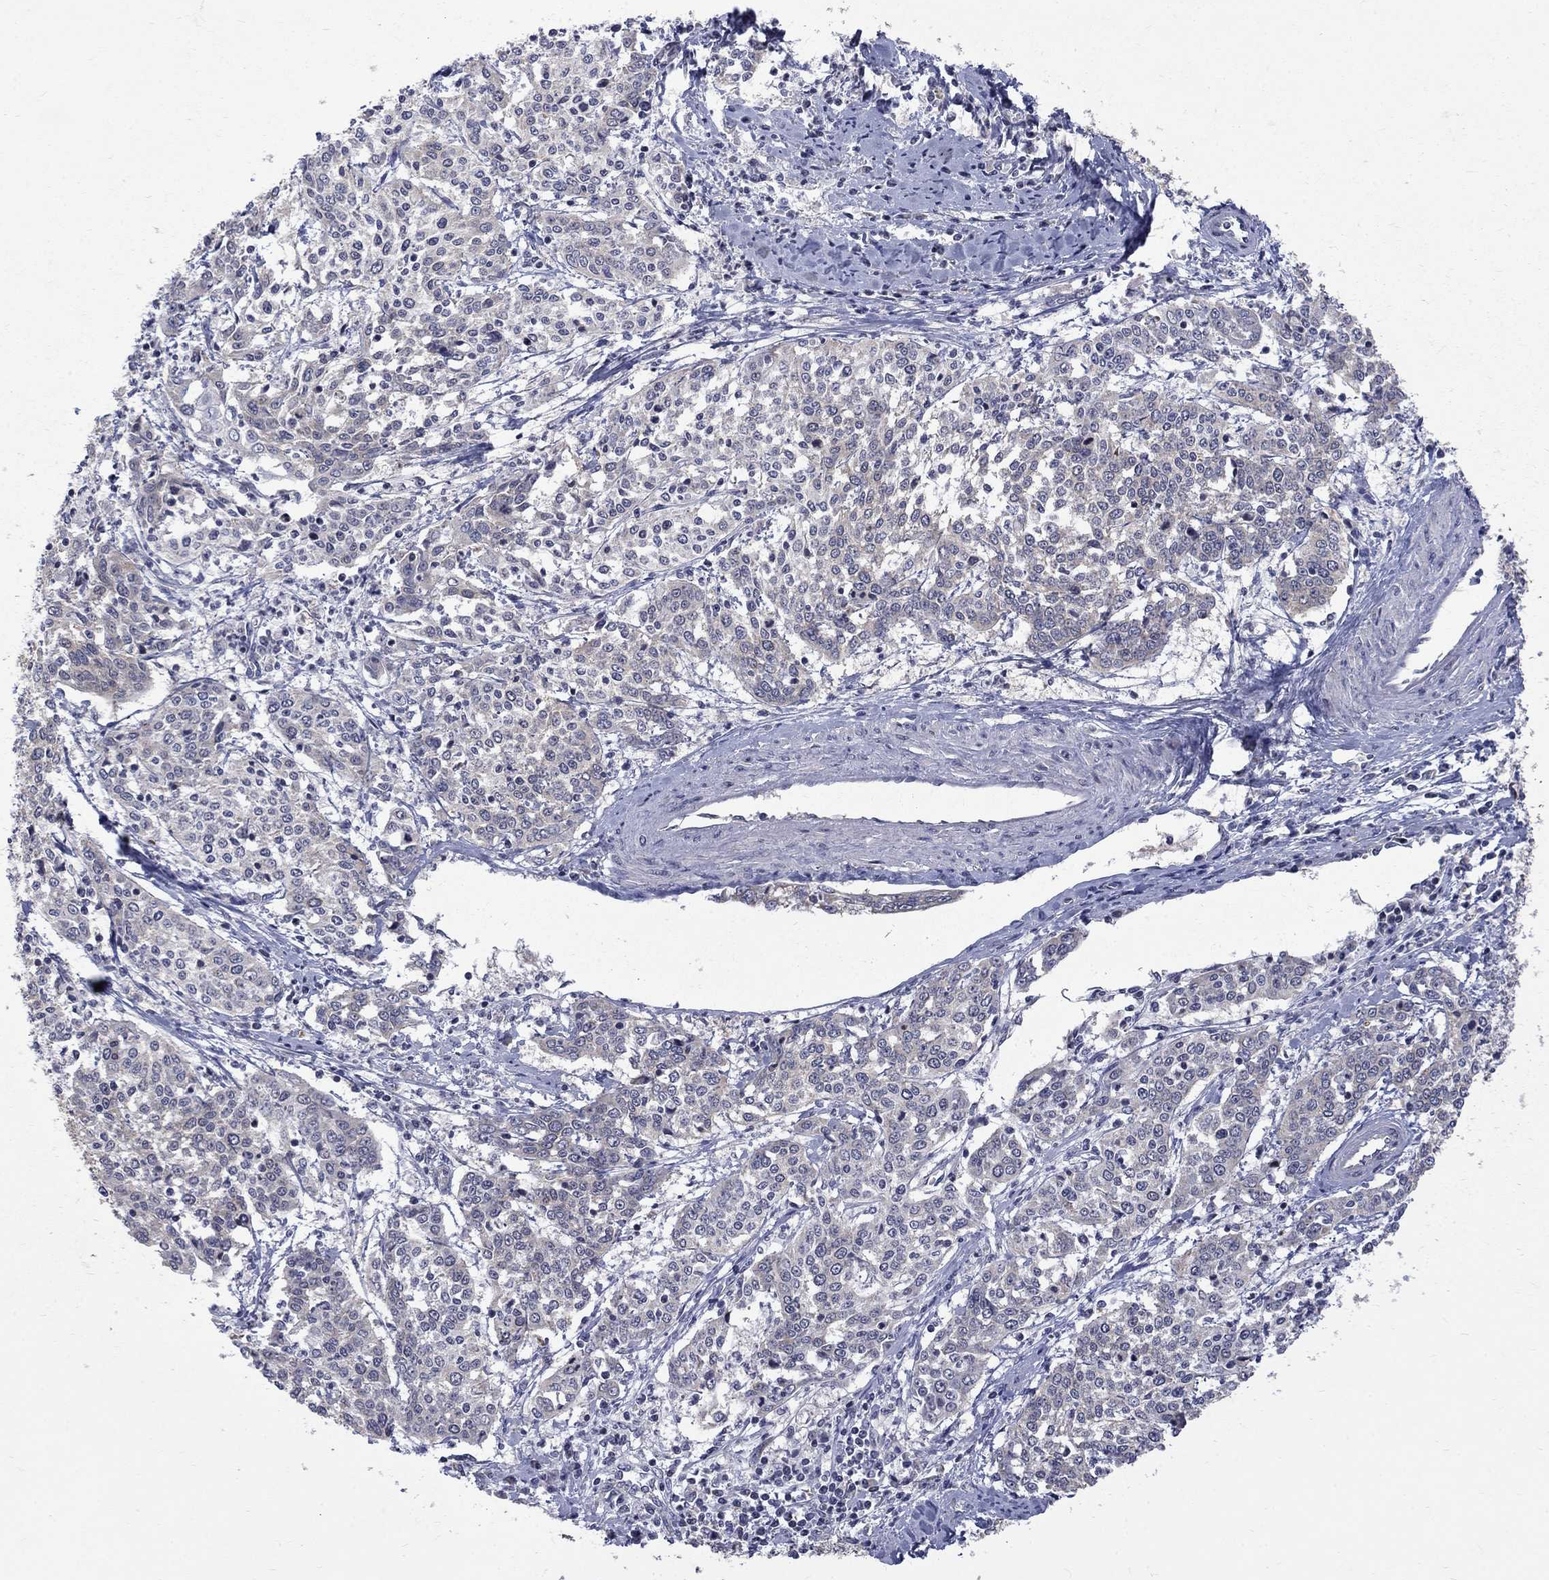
{"staining": {"intensity": "negative", "quantity": "none", "location": "none"}, "tissue": "cervical cancer", "cell_type": "Tumor cells", "image_type": "cancer", "snomed": [{"axis": "morphology", "description": "Squamous cell carcinoma, NOS"}, {"axis": "topography", "description": "Cervix"}], "caption": "Immunohistochemistry histopathology image of neoplastic tissue: human cervical cancer stained with DAB (3,3'-diaminobenzidine) demonstrates no significant protein positivity in tumor cells. Brightfield microscopy of immunohistochemistry stained with DAB (3,3'-diaminobenzidine) (brown) and hematoxylin (blue), captured at high magnification.", "gene": "SH2B1", "patient": {"sex": "female", "age": 41}}